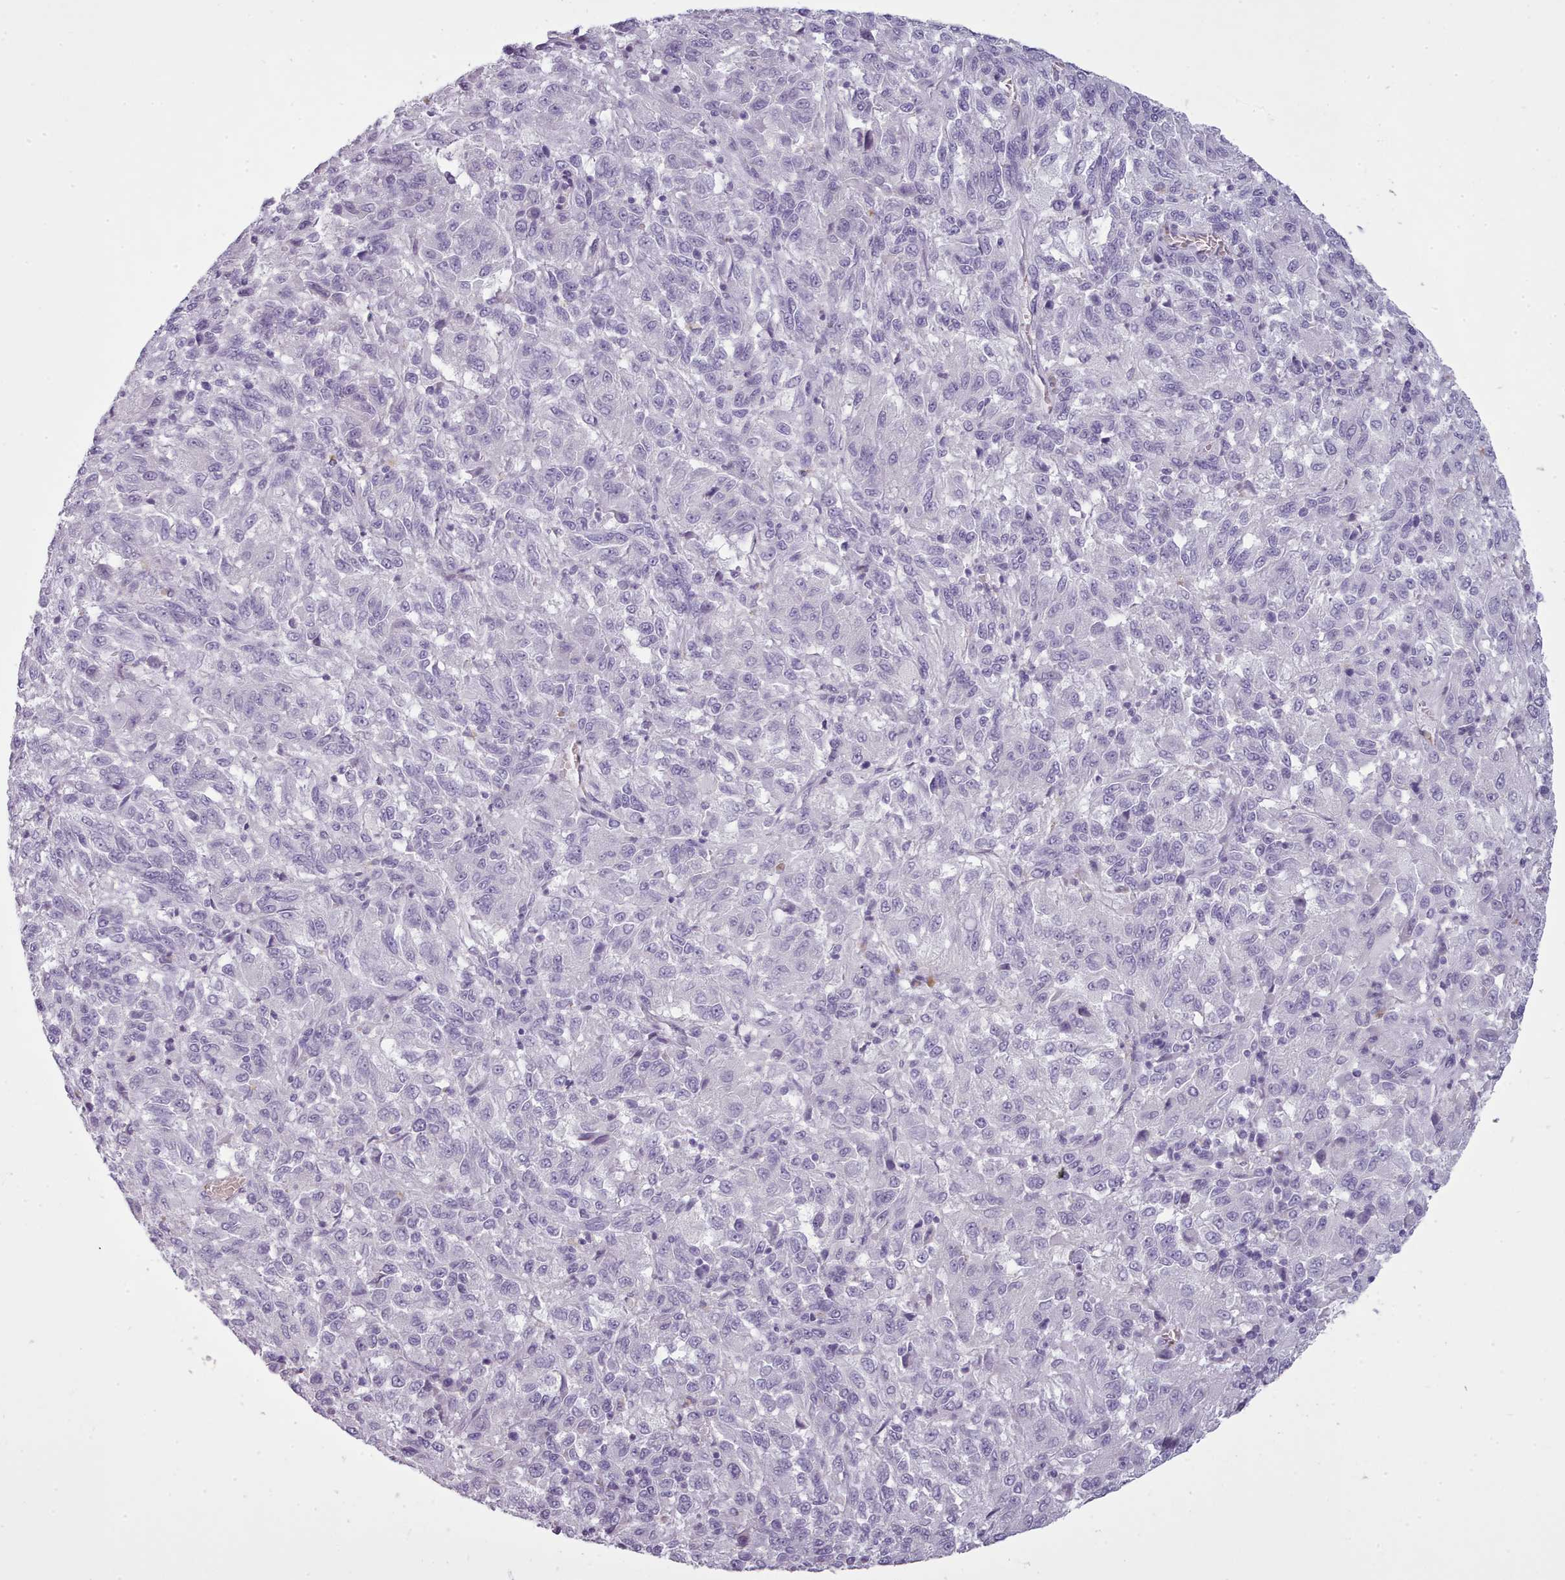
{"staining": {"intensity": "negative", "quantity": "none", "location": "none"}, "tissue": "melanoma", "cell_type": "Tumor cells", "image_type": "cancer", "snomed": [{"axis": "morphology", "description": "Malignant melanoma, Metastatic site"}, {"axis": "topography", "description": "Lung"}], "caption": "IHC histopathology image of human malignant melanoma (metastatic site) stained for a protein (brown), which displays no positivity in tumor cells.", "gene": "NDST2", "patient": {"sex": "male", "age": 64}}